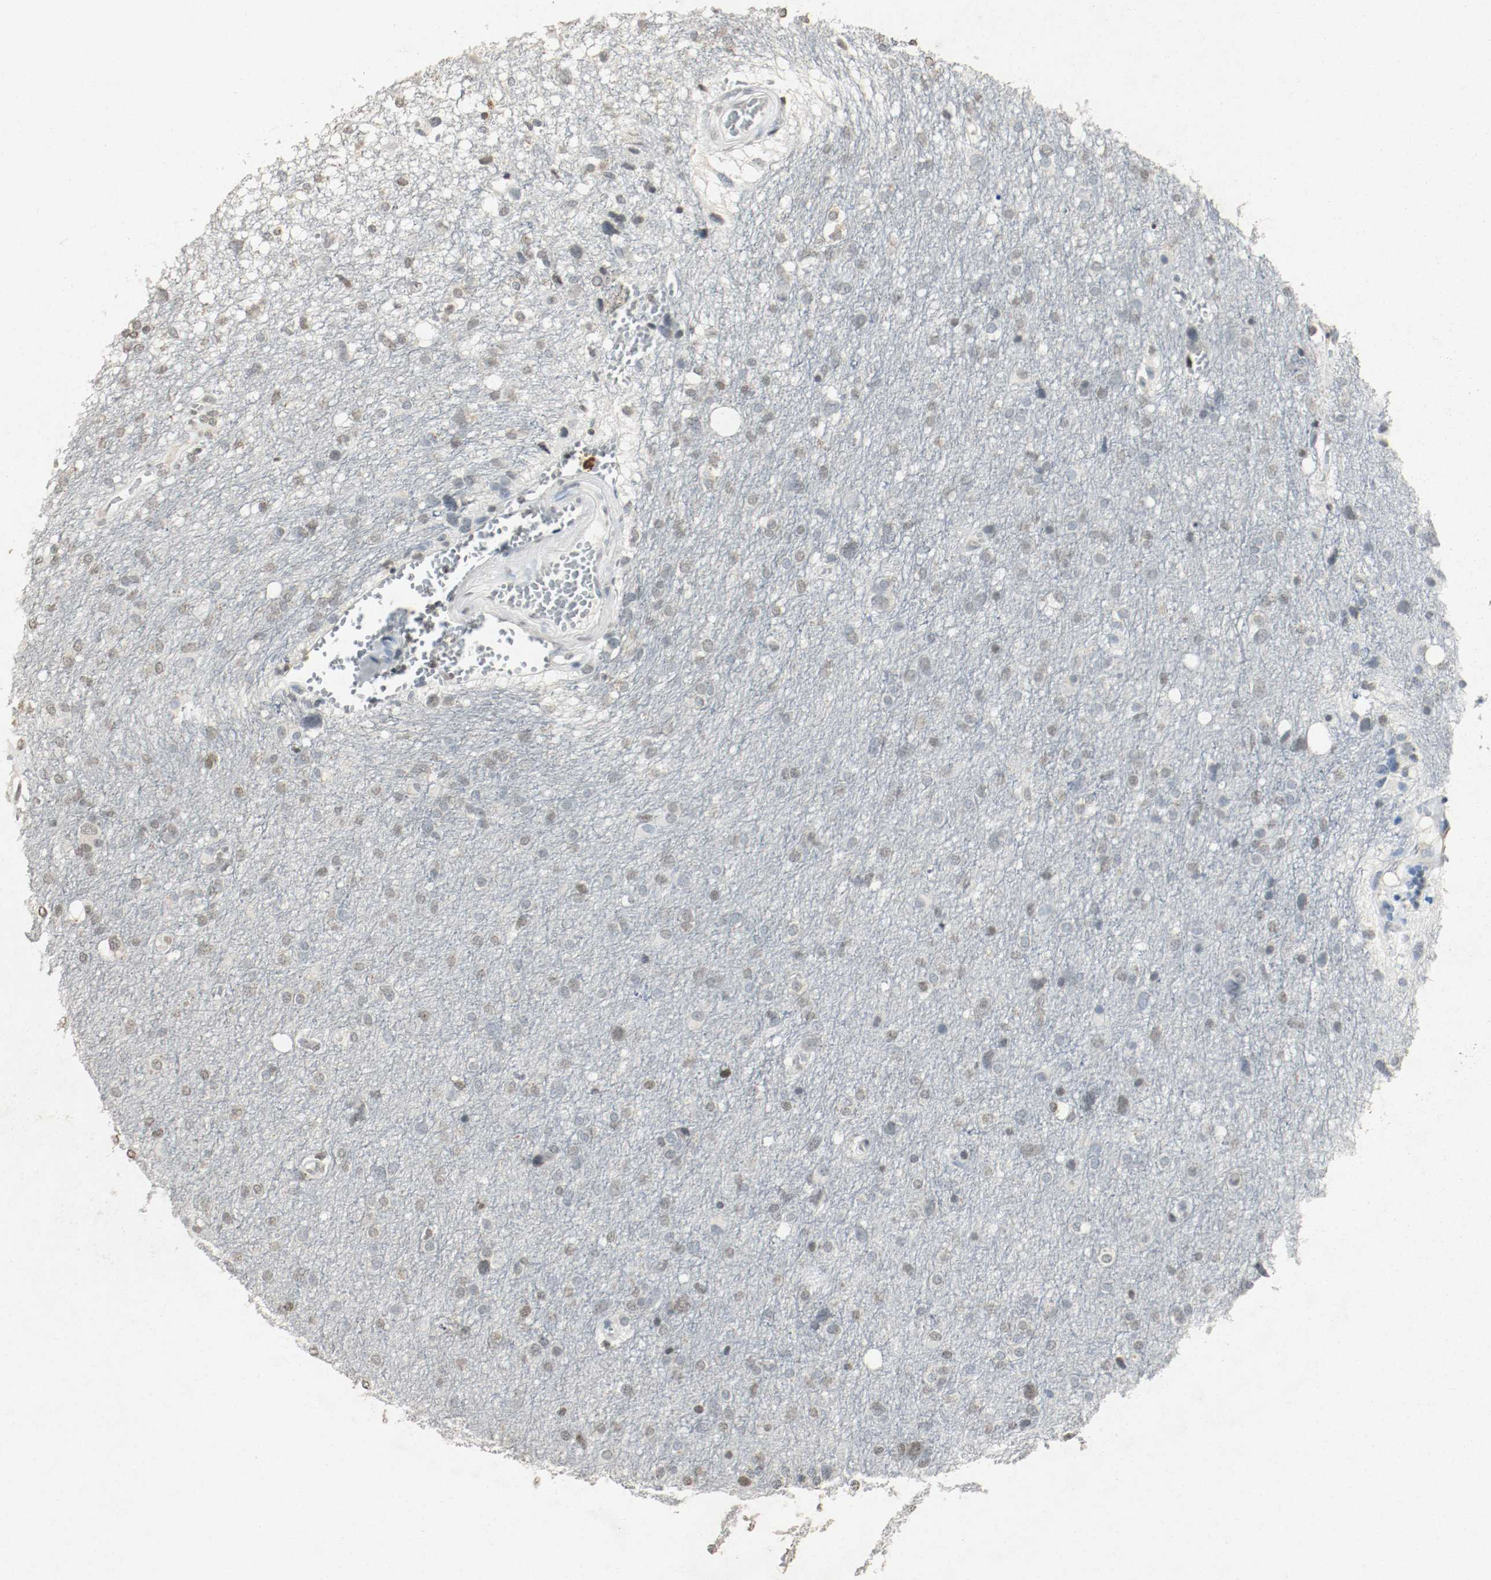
{"staining": {"intensity": "weak", "quantity": ">75%", "location": "nuclear"}, "tissue": "glioma", "cell_type": "Tumor cells", "image_type": "cancer", "snomed": [{"axis": "morphology", "description": "Glioma, malignant, High grade"}, {"axis": "topography", "description": "Brain"}], "caption": "This is an image of immunohistochemistry staining of malignant glioma (high-grade), which shows weak expression in the nuclear of tumor cells.", "gene": "DNMT1", "patient": {"sex": "female", "age": 59}}